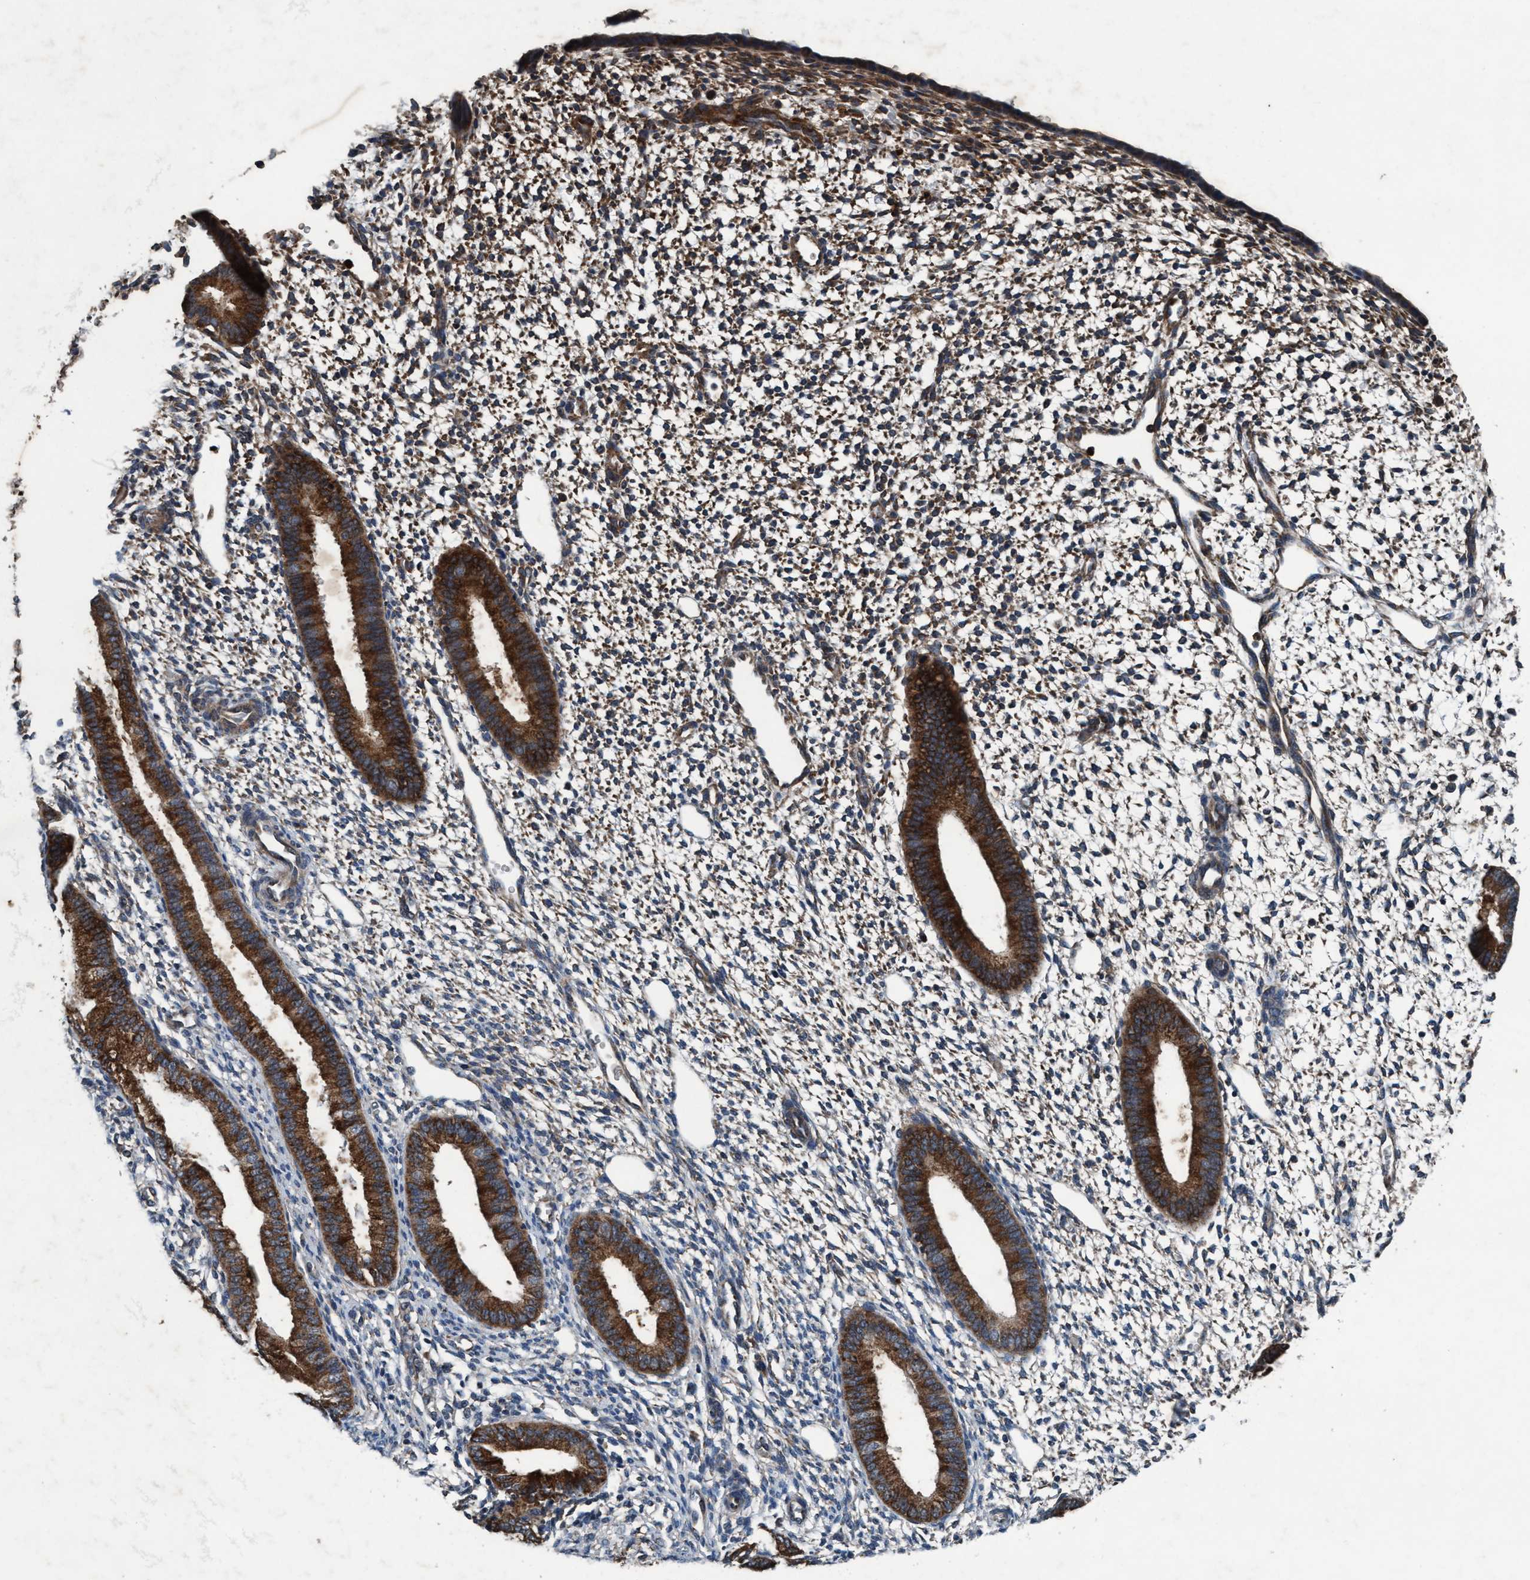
{"staining": {"intensity": "moderate", "quantity": "25%-75%", "location": "cytoplasmic/membranous"}, "tissue": "endometrium", "cell_type": "Cells in endometrial stroma", "image_type": "normal", "snomed": [{"axis": "morphology", "description": "Normal tissue, NOS"}, {"axis": "topography", "description": "Endometrium"}], "caption": "Immunohistochemical staining of benign endometrium shows medium levels of moderate cytoplasmic/membranous staining in about 25%-75% of cells in endometrial stroma.", "gene": "AKT1S1", "patient": {"sex": "female", "age": 46}}